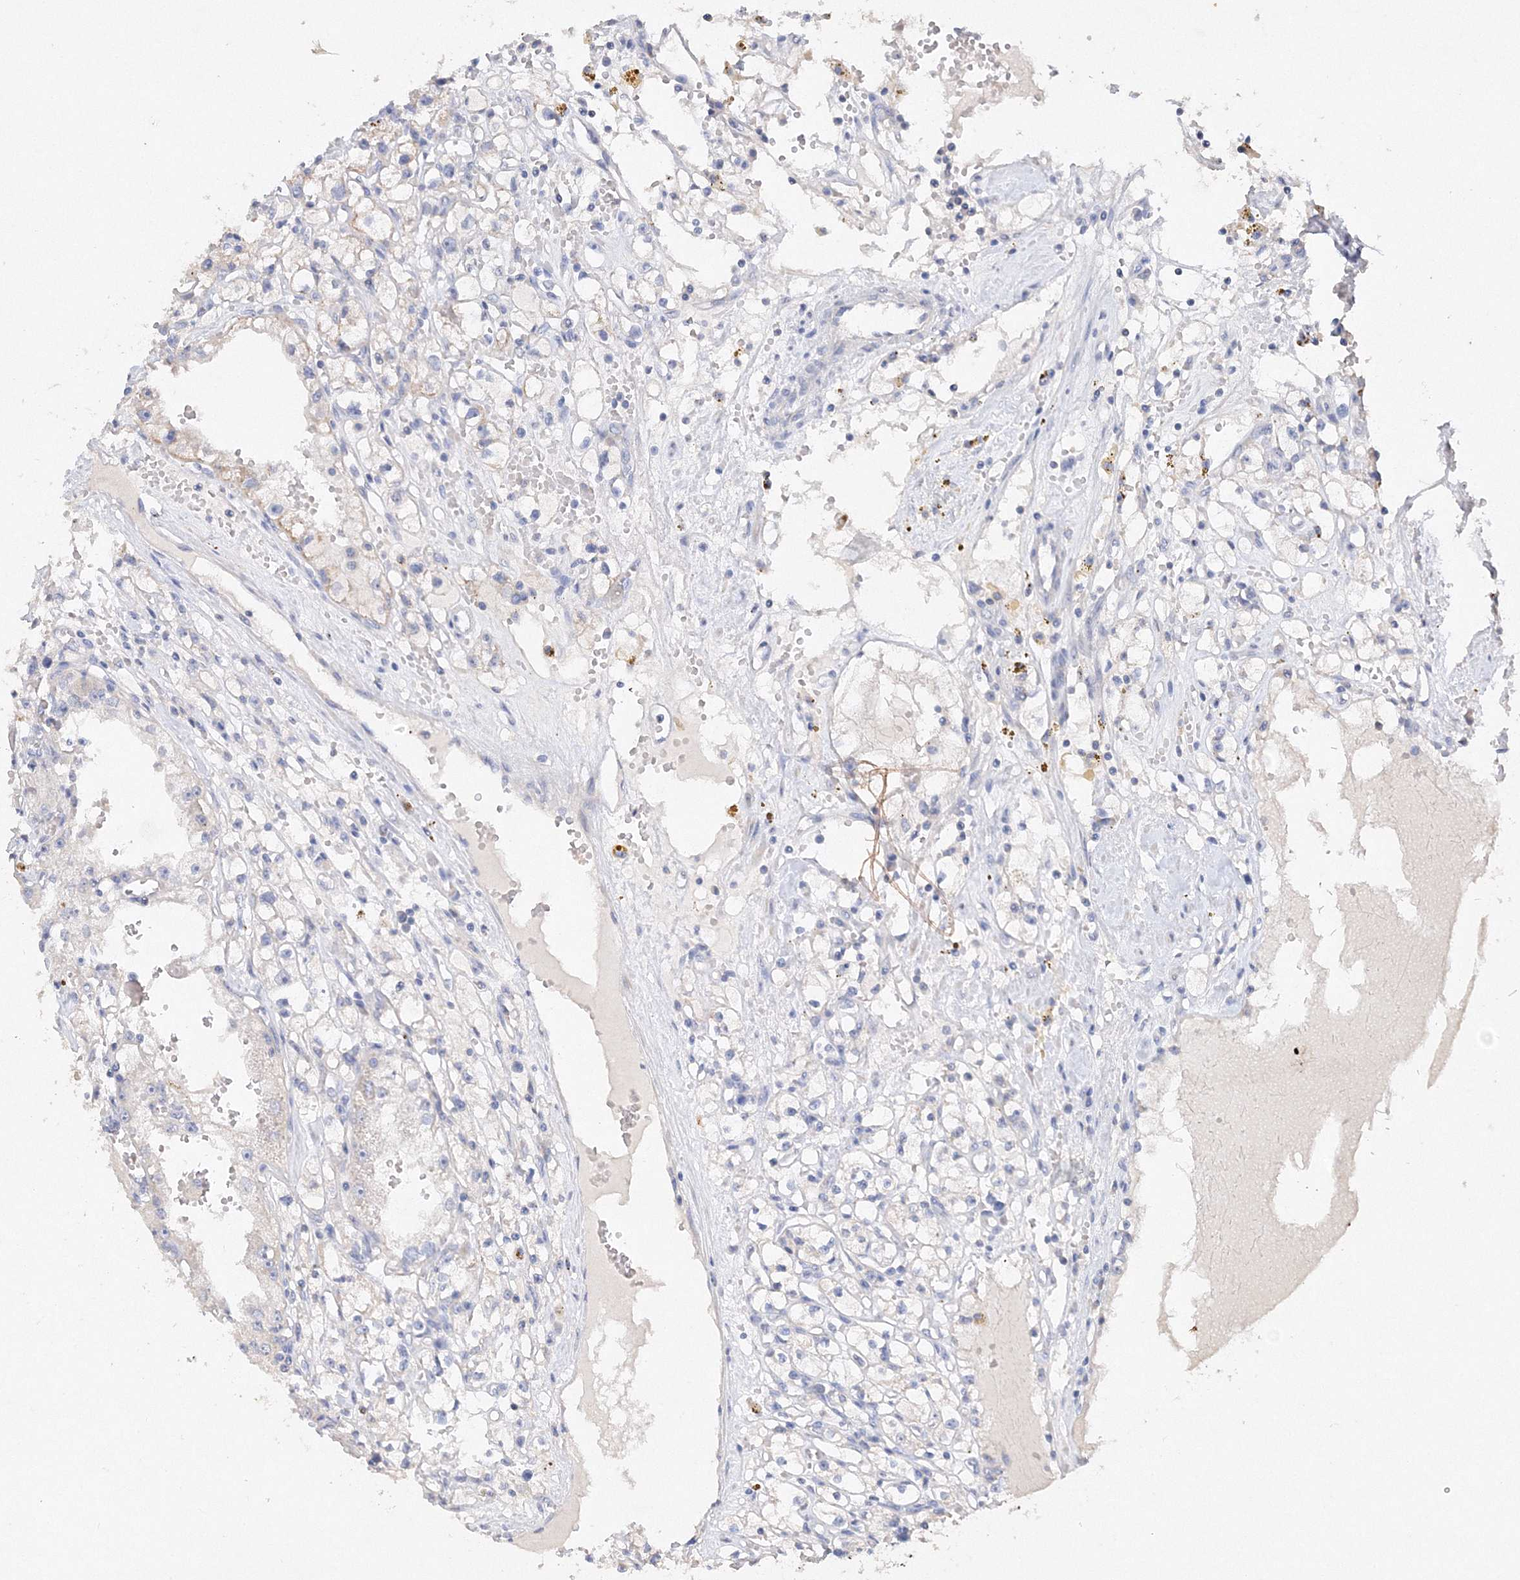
{"staining": {"intensity": "negative", "quantity": "none", "location": "none"}, "tissue": "renal cancer", "cell_type": "Tumor cells", "image_type": "cancer", "snomed": [{"axis": "morphology", "description": "Adenocarcinoma, NOS"}, {"axis": "topography", "description": "Kidney"}], "caption": "Tumor cells show no significant staining in adenocarcinoma (renal).", "gene": "GLS", "patient": {"sex": "male", "age": 56}}